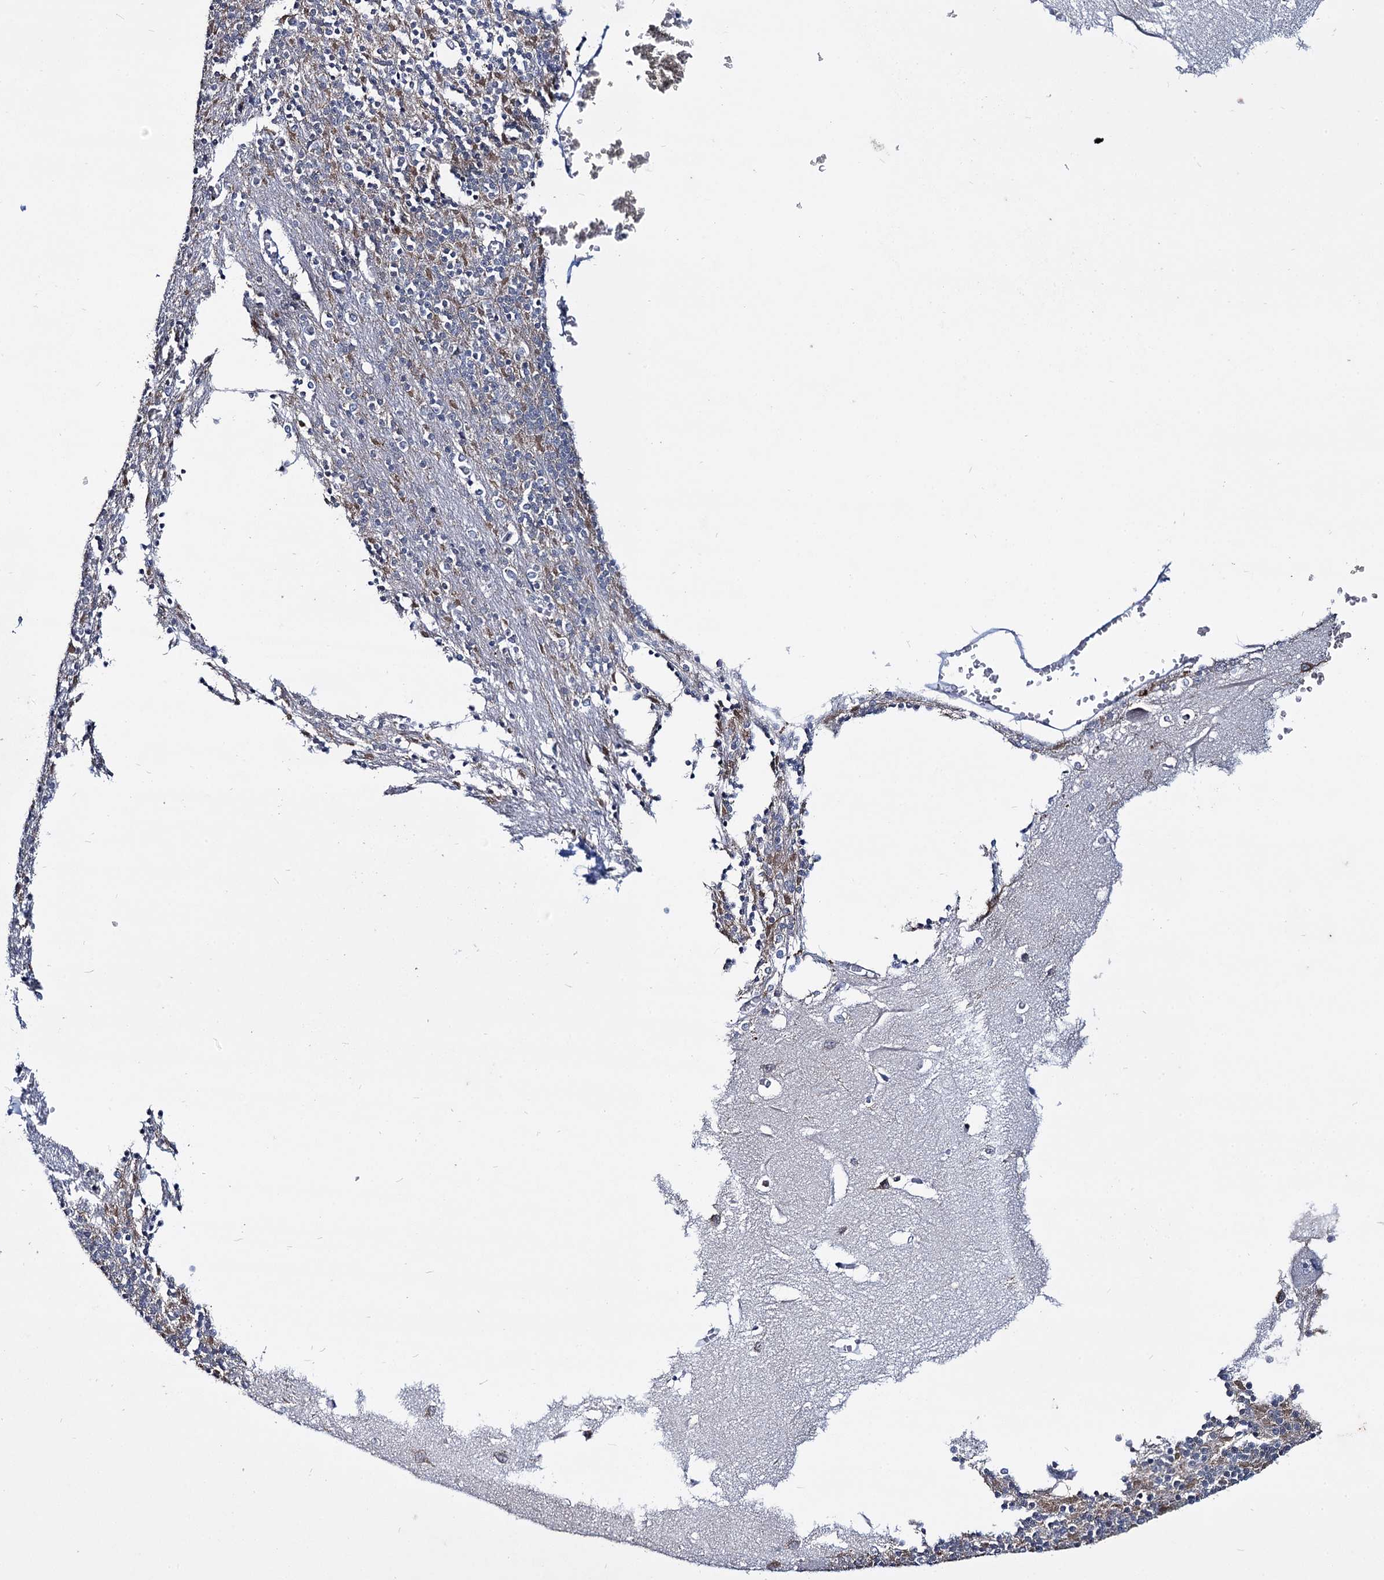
{"staining": {"intensity": "weak", "quantity": "25%-75%", "location": "cytoplasmic/membranous"}, "tissue": "cerebellum", "cell_type": "Cells in granular layer", "image_type": "normal", "snomed": [{"axis": "morphology", "description": "Normal tissue, NOS"}, {"axis": "topography", "description": "Cerebellum"}], "caption": "A photomicrograph showing weak cytoplasmic/membranous expression in about 25%-75% of cells in granular layer in benign cerebellum, as visualized by brown immunohistochemical staining.", "gene": "RPUSD4", "patient": {"sex": "male", "age": 37}}